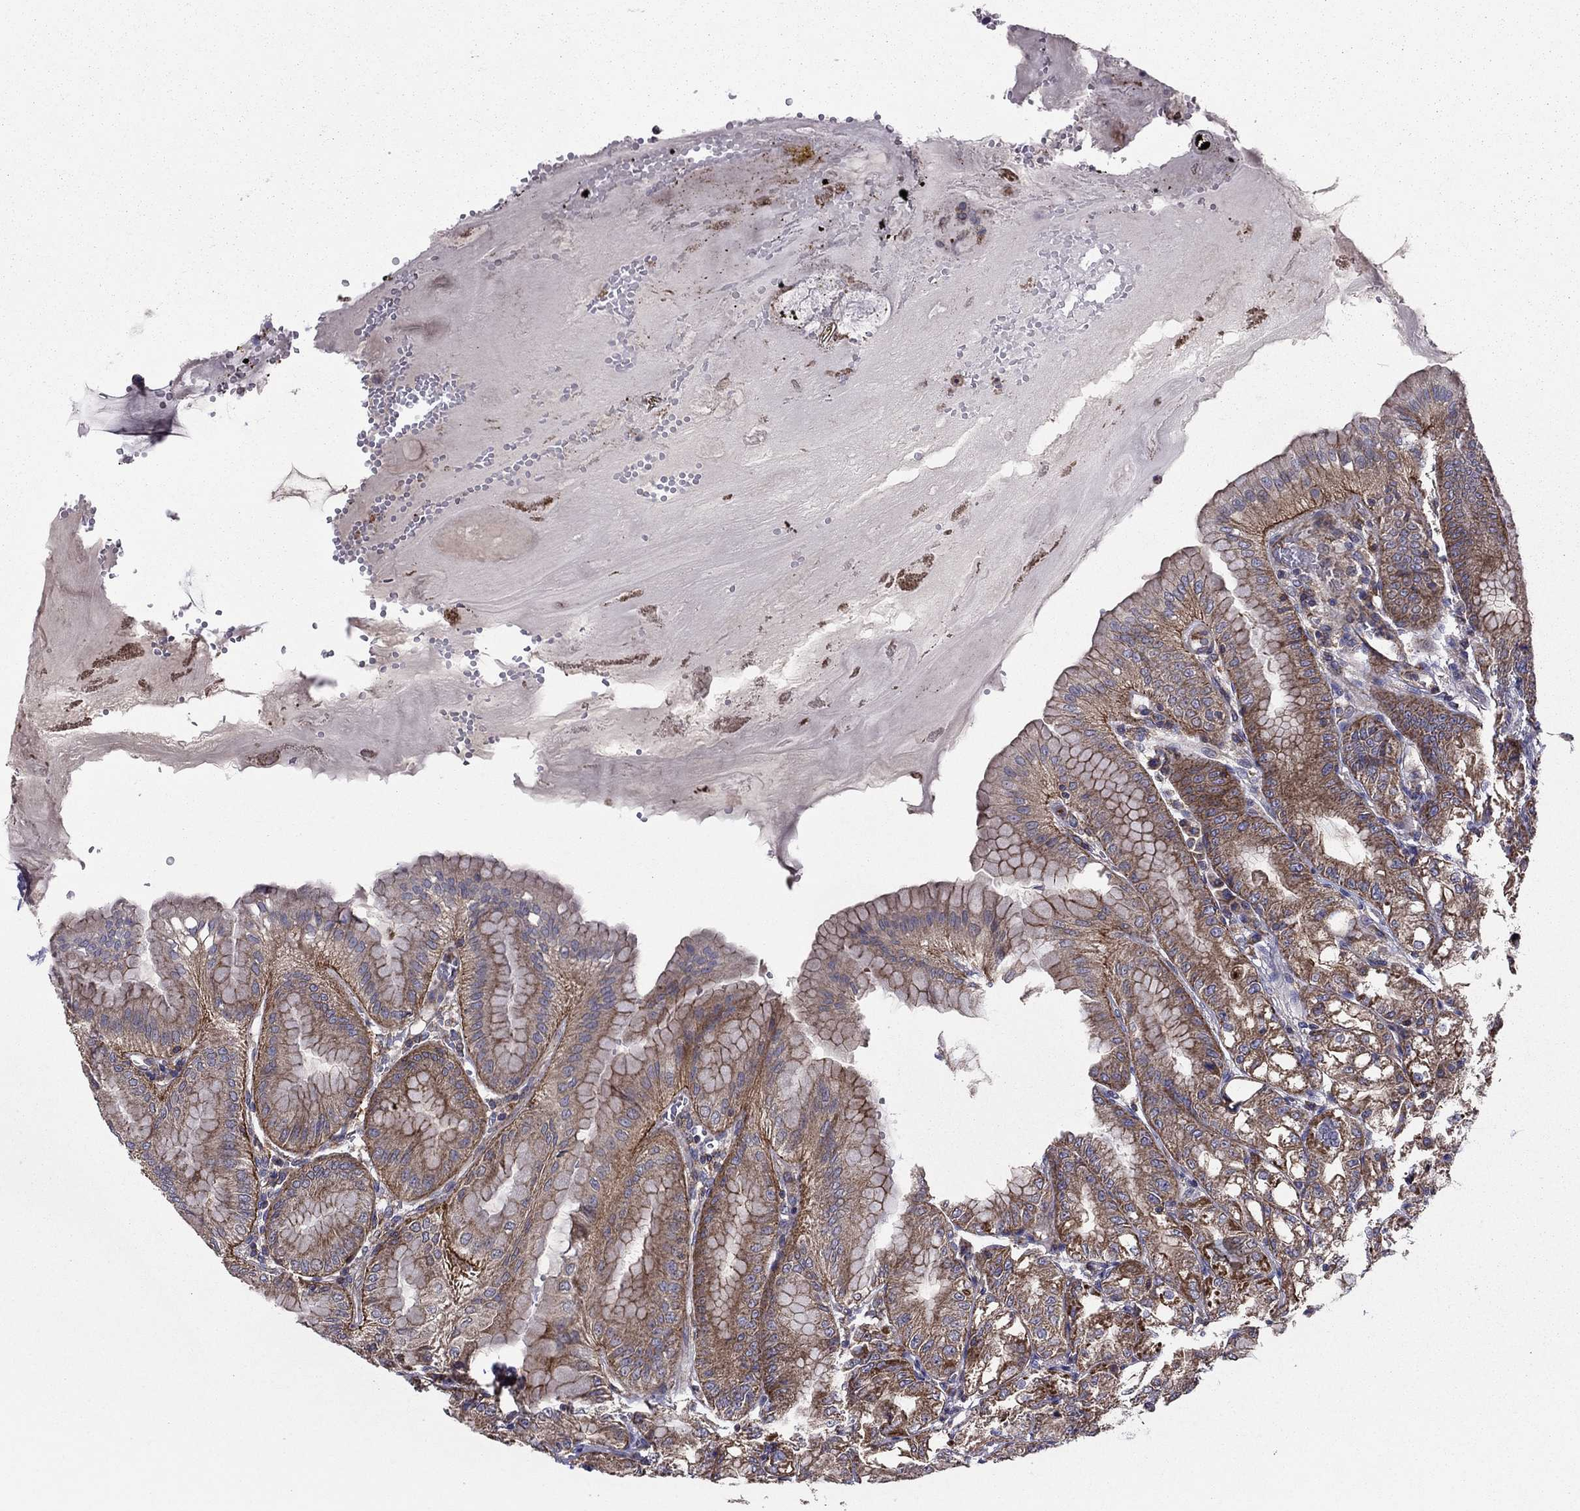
{"staining": {"intensity": "strong", "quantity": "<25%", "location": "cytoplasmic/membranous"}, "tissue": "stomach", "cell_type": "Glandular cells", "image_type": "normal", "snomed": [{"axis": "morphology", "description": "Normal tissue, NOS"}, {"axis": "topography", "description": "Stomach"}], "caption": "IHC (DAB) staining of benign human stomach demonstrates strong cytoplasmic/membranous protein expression in about <25% of glandular cells.", "gene": "ALG6", "patient": {"sex": "male", "age": 71}}